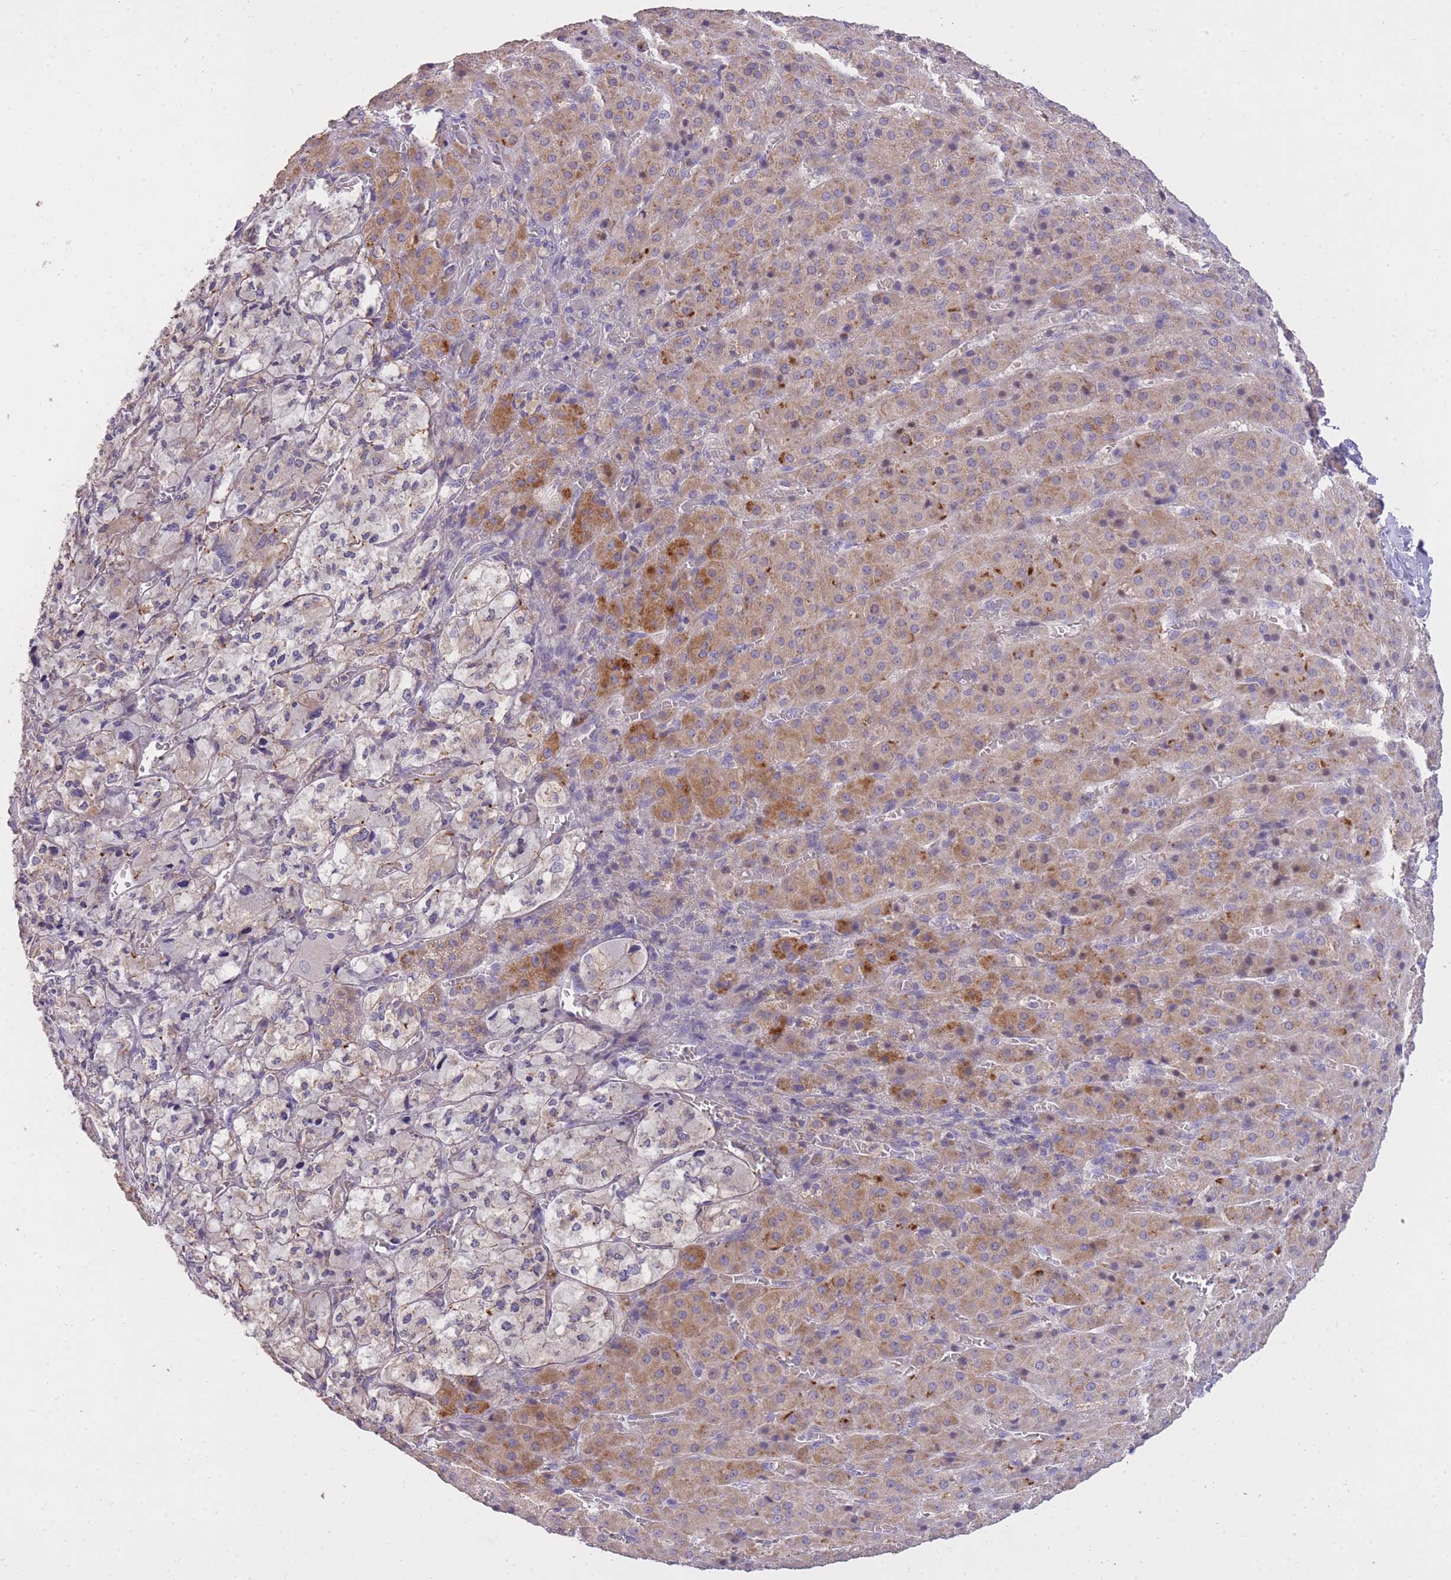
{"staining": {"intensity": "moderate", "quantity": "25%-75%", "location": "cytoplasmic/membranous"}, "tissue": "adrenal gland", "cell_type": "Glandular cells", "image_type": "normal", "snomed": [{"axis": "morphology", "description": "Normal tissue, NOS"}, {"axis": "topography", "description": "Adrenal gland"}], "caption": "Immunohistochemical staining of unremarkable adrenal gland demonstrates medium levels of moderate cytoplasmic/membranous staining in about 25%-75% of glandular cells.", "gene": "FRG2B", "patient": {"sex": "female", "age": 41}}